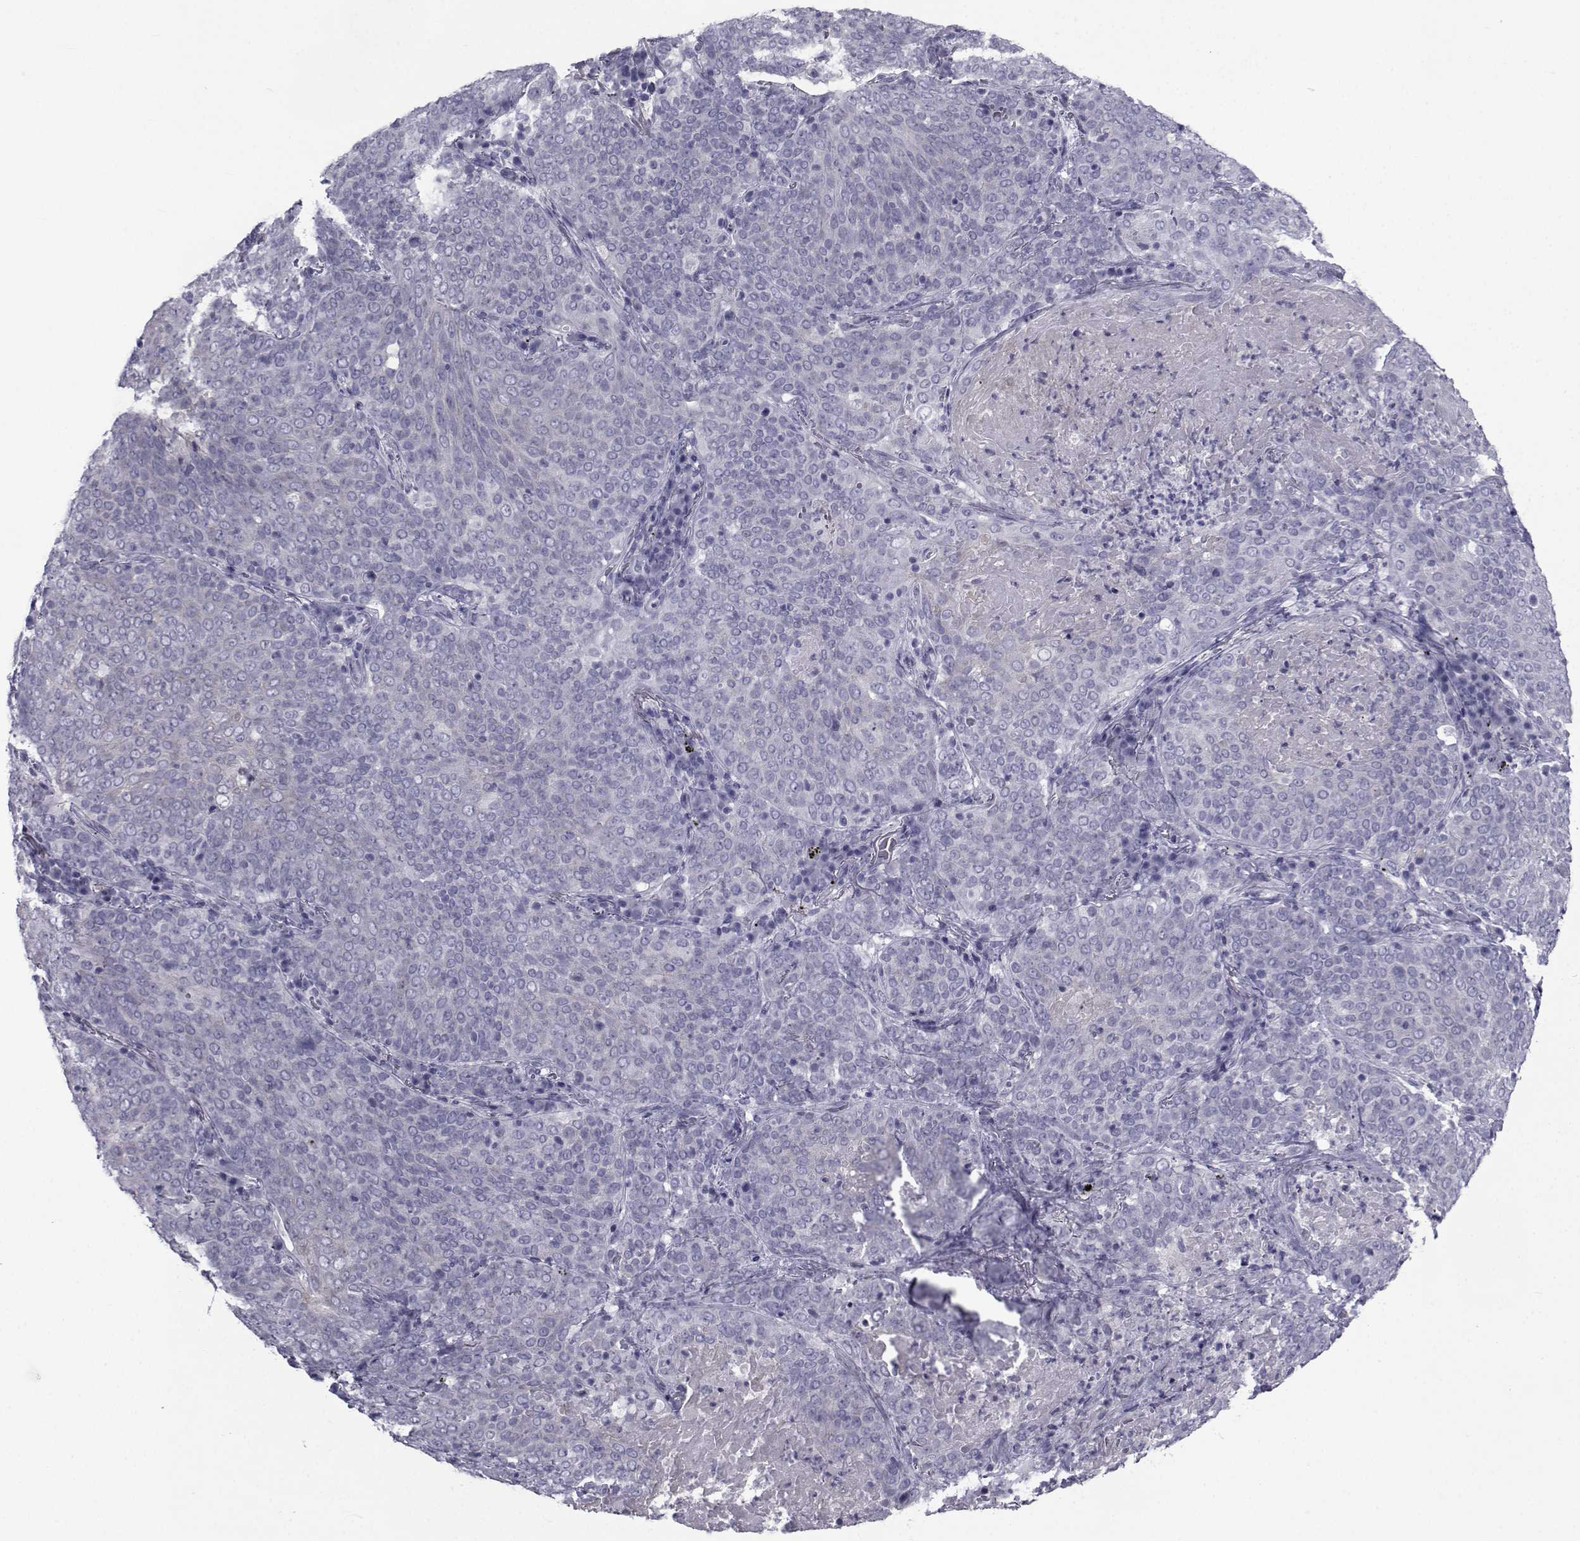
{"staining": {"intensity": "negative", "quantity": "none", "location": "none"}, "tissue": "lung cancer", "cell_type": "Tumor cells", "image_type": "cancer", "snomed": [{"axis": "morphology", "description": "Squamous cell carcinoma, NOS"}, {"axis": "topography", "description": "Lung"}], "caption": "Human lung cancer (squamous cell carcinoma) stained for a protein using IHC displays no positivity in tumor cells.", "gene": "PDE6H", "patient": {"sex": "male", "age": 82}}